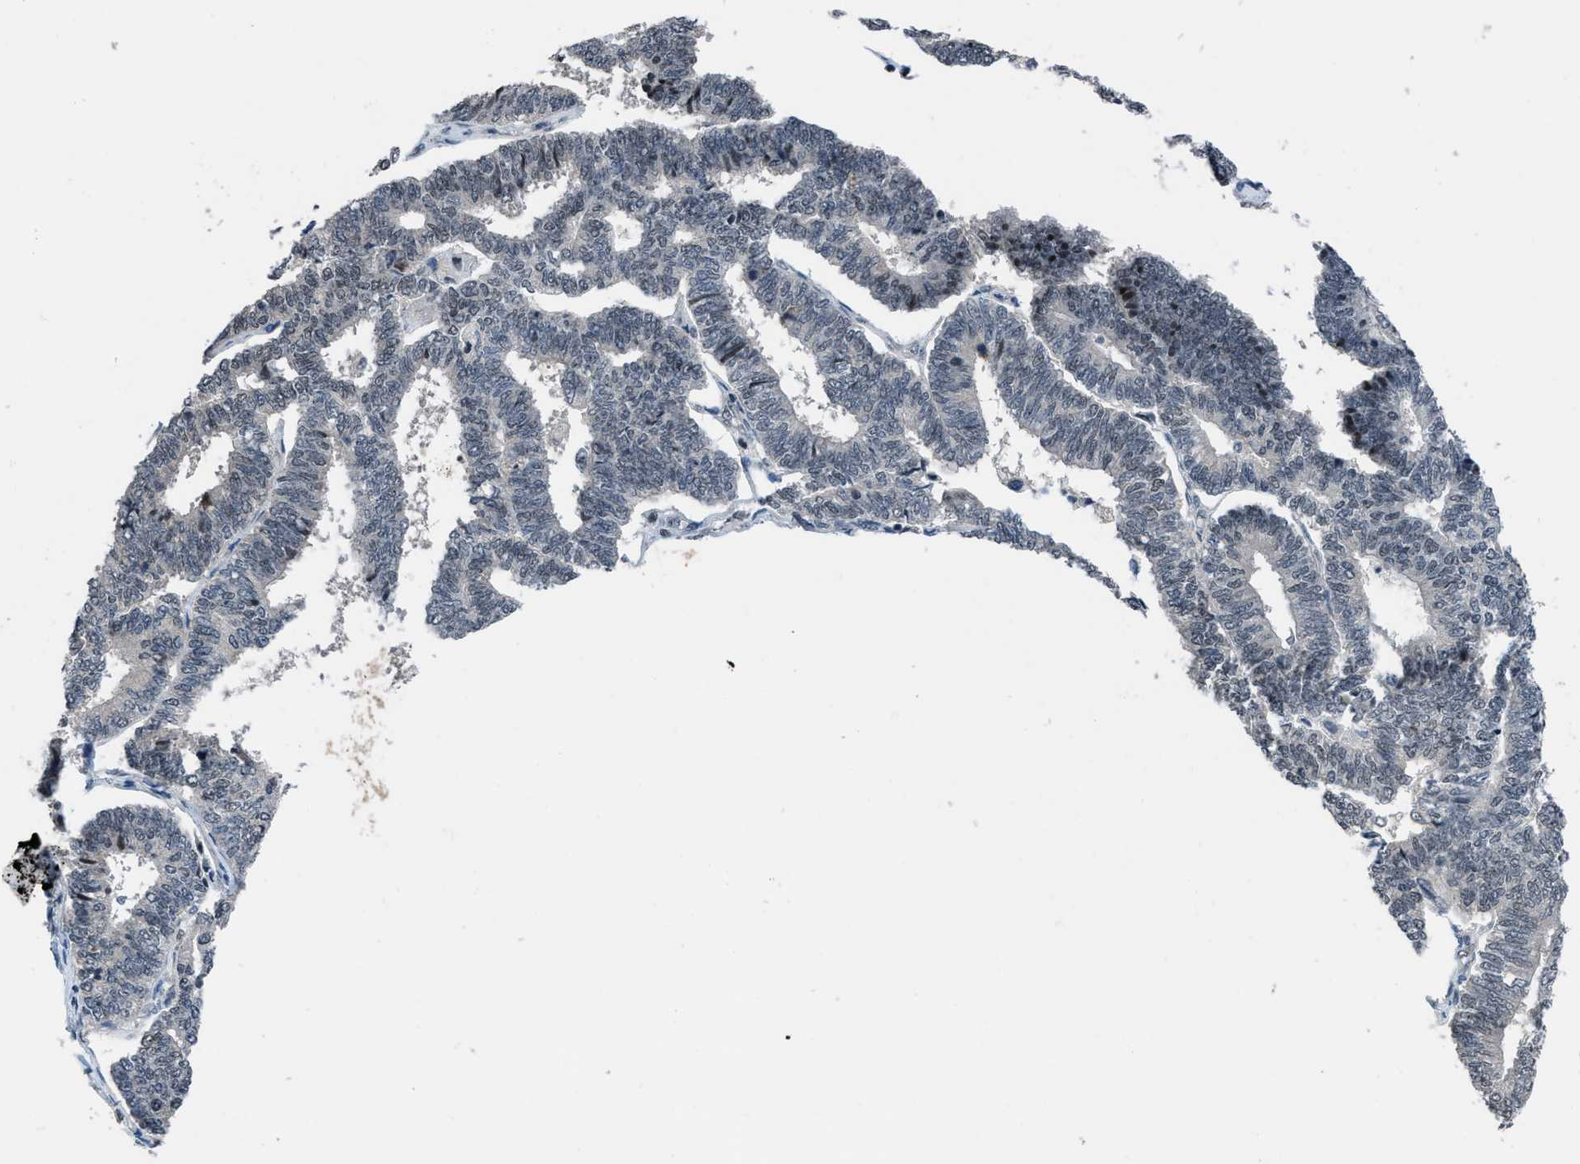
{"staining": {"intensity": "weak", "quantity": "<25%", "location": "nuclear"}, "tissue": "endometrial cancer", "cell_type": "Tumor cells", "image_type": "cancer", "snomed": [{"axis": "morphology", "description": "Adenocarcinoma, NOS"}, {"axis": "topography", "description": "Endometrium"}], "caption": "Protein analysis of adenocarcinoma (endometrial) exhibits no significant positivity in tumor cells.", "gene": "SETD5", "patient": {"sex": "female", "age": 70}}